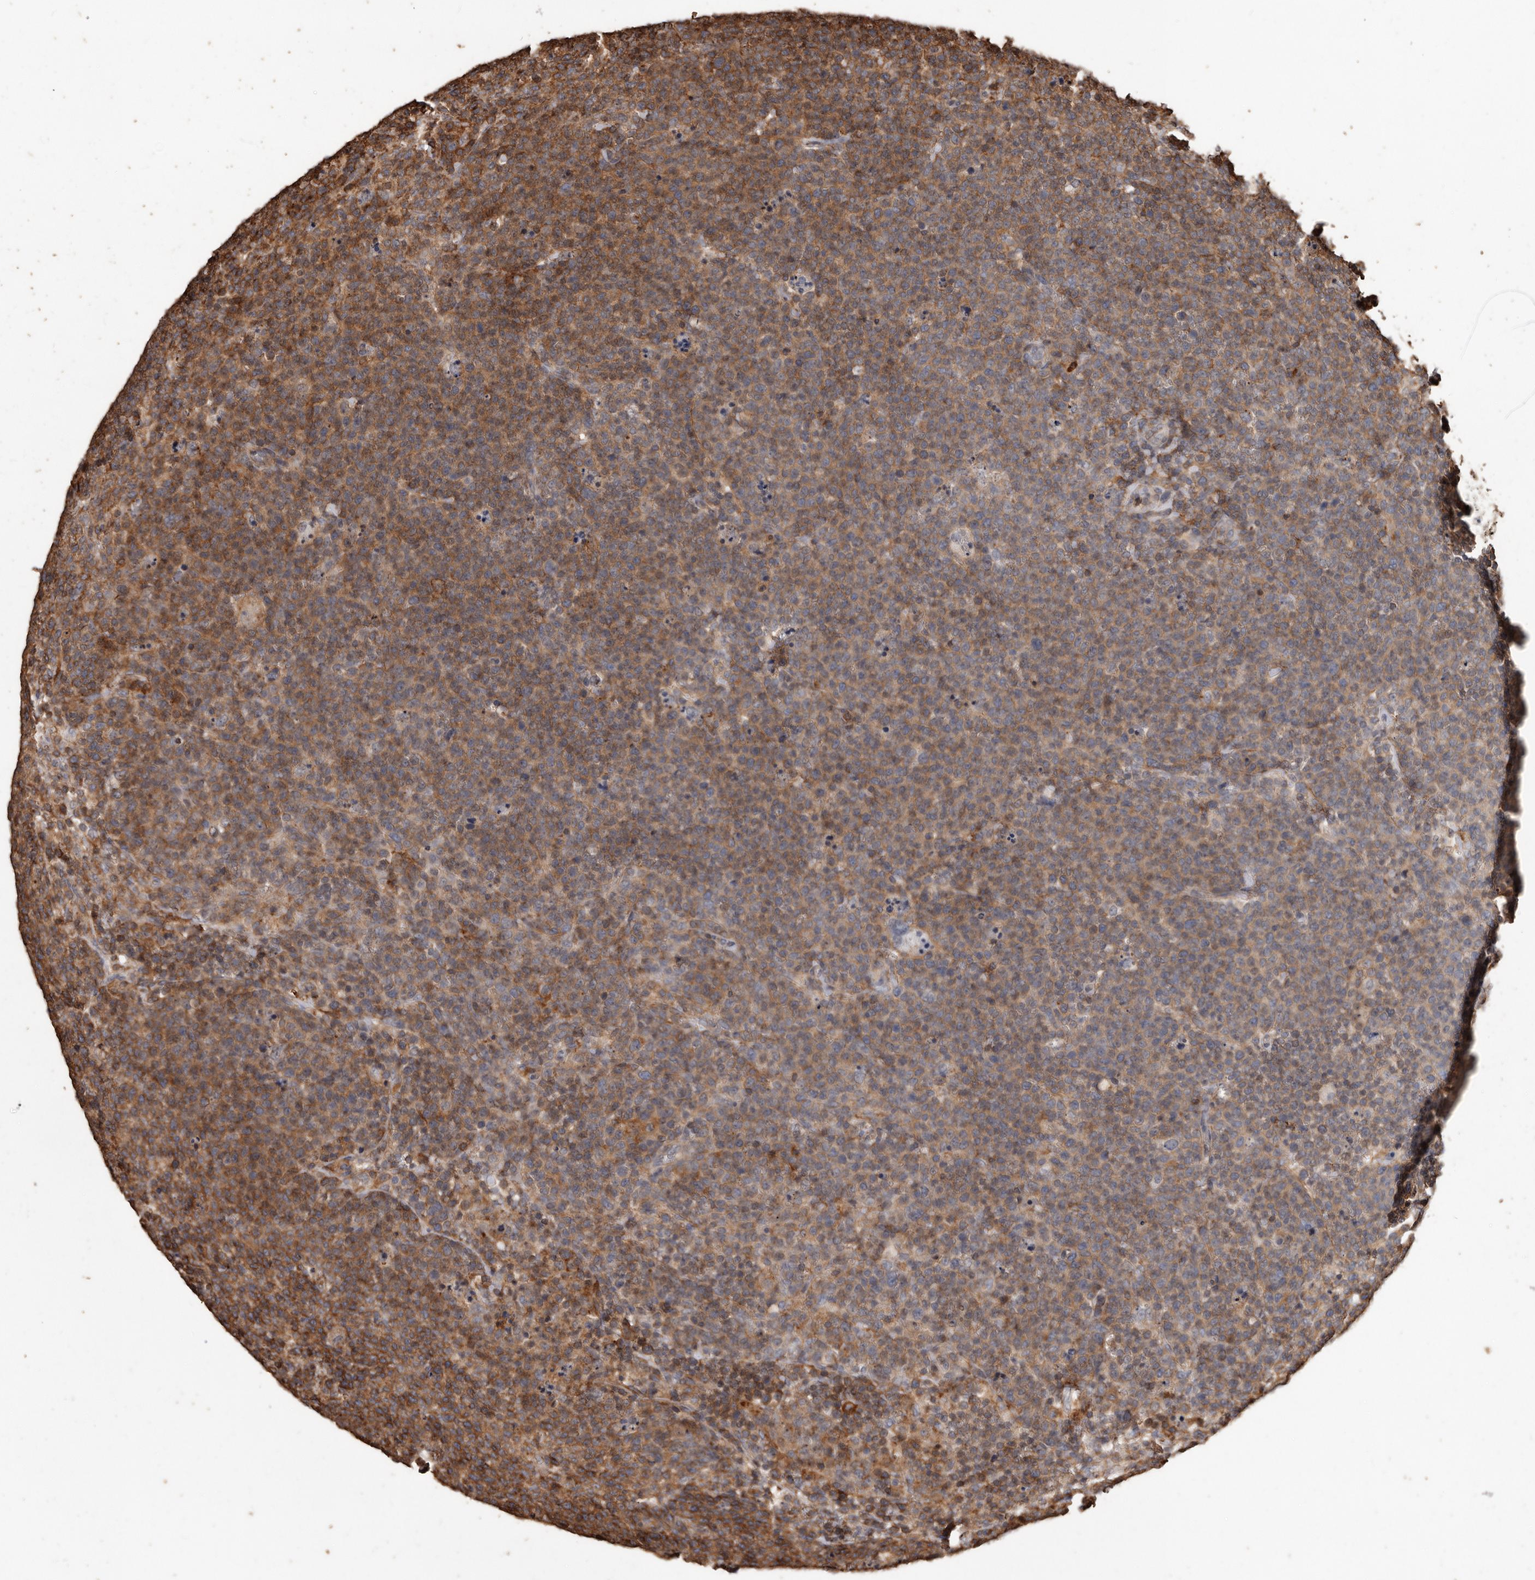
{"staining": {"intensity": "moderate", "quantity": ">75%", "location": "cytoplasmic/membranous"}, "tissue": "lymphoma", "cell_type": "Tumor cells", "image_type": "cancer", "snomed": [{"axis": "morphology", "description": "Malignant lymphoma, non-Hodgkin's type, High grade"}, {"axis": "topography", "description": "Lymph node"}], "caption": "High-grade malignant lymphoma, non-Hodgkin's type was stained to show a protein in brown. There is medium levels of moderate cytoplasmic/membranous expression in about >75% of tumor cells. The staining is performed using DAB (3,3'-diaminobenzidine) brown chromogen to label protein expression. The nuclei are counter-stained blue using hematoxylin.", "gene": "GSK3A", "patient": {"sex": "male", "age": 61}}